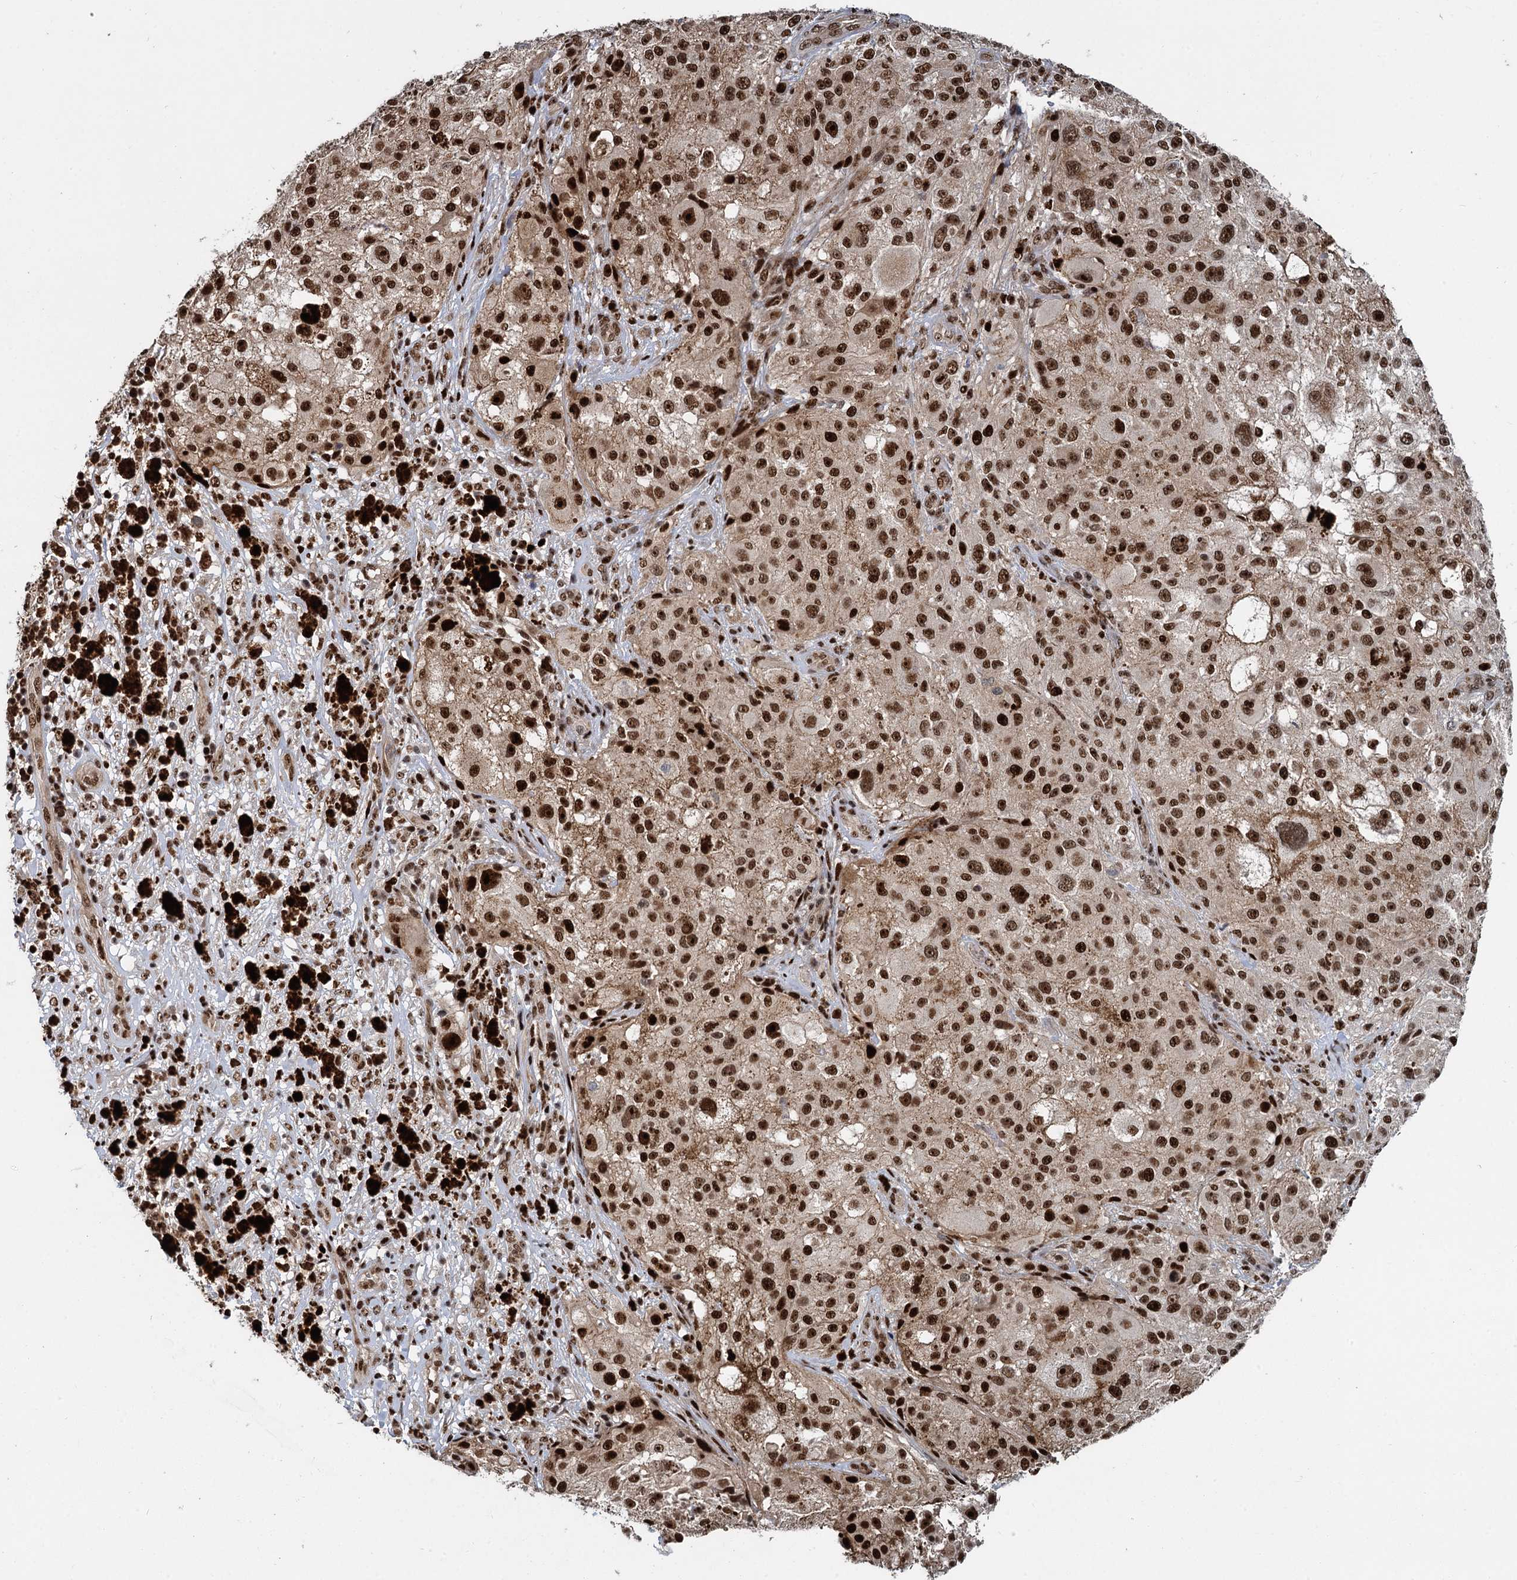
{"staining": {"intensity": "strong", "quantity": ">75%", "location": "nuclear"}, "tissue": "melanoma", "cell_type": "Tumor cells", "image_type": "cancer", "snomed": [{"axis": "morphology", "description": "Necrosis, NOS"}, {"axis": "morphology", "description": "Malignant melanoma, NOS"}, {"axis": "topography", "description": "Skin"}], "caption": "IHC photomicrograph of human melanoma stained for a protein (brown), which reveals high levels of strong nuclear positivity in about >75% of tumor cells.", "gene": "ANKRD49", "patient": {"sex": "female", "age": 87}}